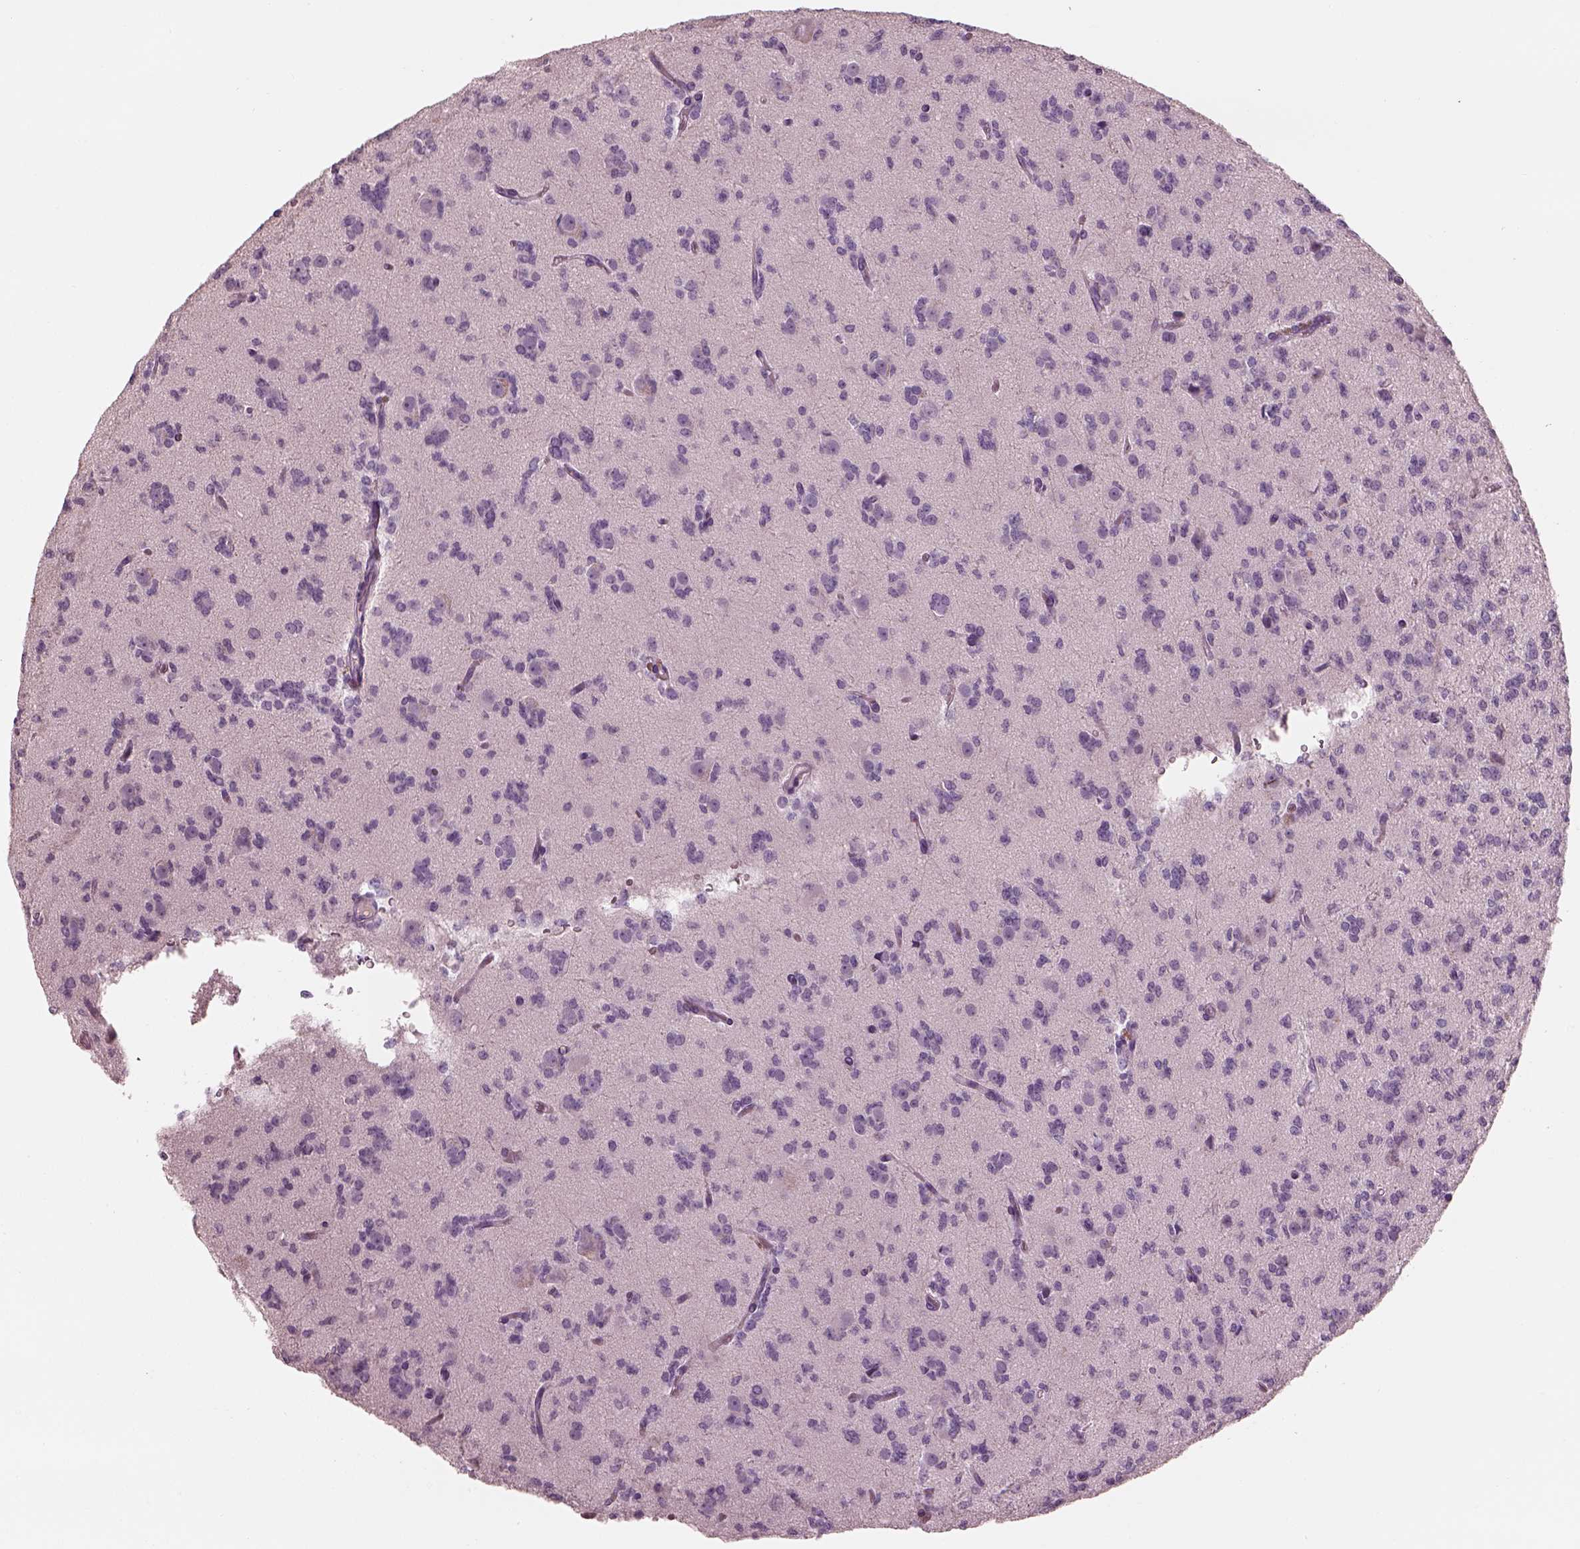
{"staining": {"intensity": "negative", "quantity": "none", "location": "none"}, "tissue": "glioma", "cell_type": "Tumor cells", "image_type": "cancer", "snomed": [{"axis": "morphology", "description": "Glioma, malignant, Low grade"}, {"axis": "topography", "description": "Brain"}], "caption": "Human malignant glioma (low-grade) stained for a protein using immunohistochemistry (IHC) shows no staining in tumor cells.", "gene": "RSPH9", "patient": {"sex": "male", "age": 27}}